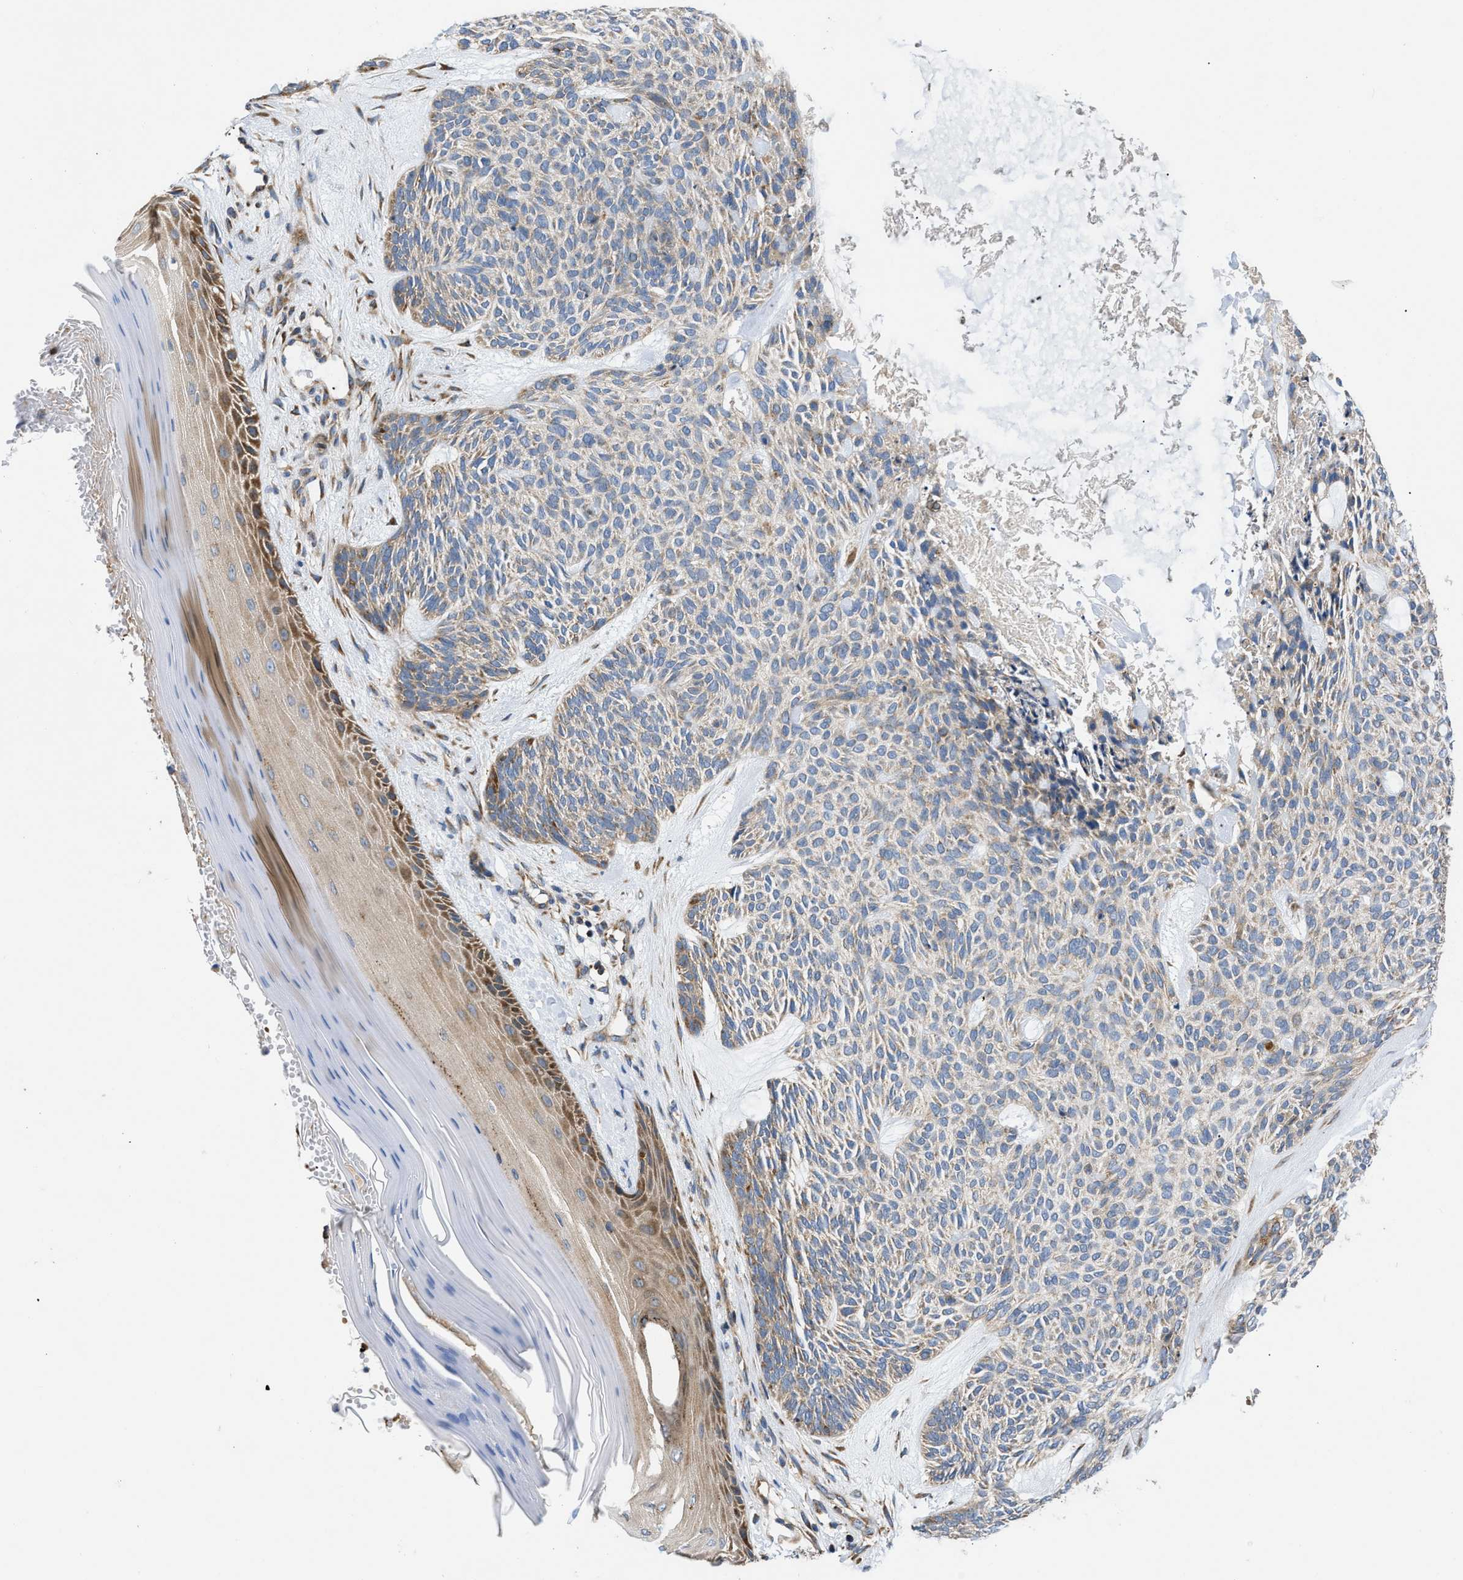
{"staining": {"intensity": "moderate", "quantity": "25%-75%", "location": "cytoplasmic/membranous"}, "tissue": "skin cancer", "cell_type": "Tumor cells", "image_type": "cancer", "snomed": [{"axis": "morphology", "description": "Basal cell carcinoma"}, {"axis": "topography", "description": "Skin"}], "caption": "DAB (3,3'-diaminobenzidine) immunohistochemical staining of skin cancer (basal cell carcinoma) reveals moderate cytoplasmic/membranous protein staining in approximately 25%-75% of tumor cells. (DAB = brown stain, brightfield microscopy at high magnification).", "gene": "OPTN", "patient": {"sex": "male", "age": 55}}